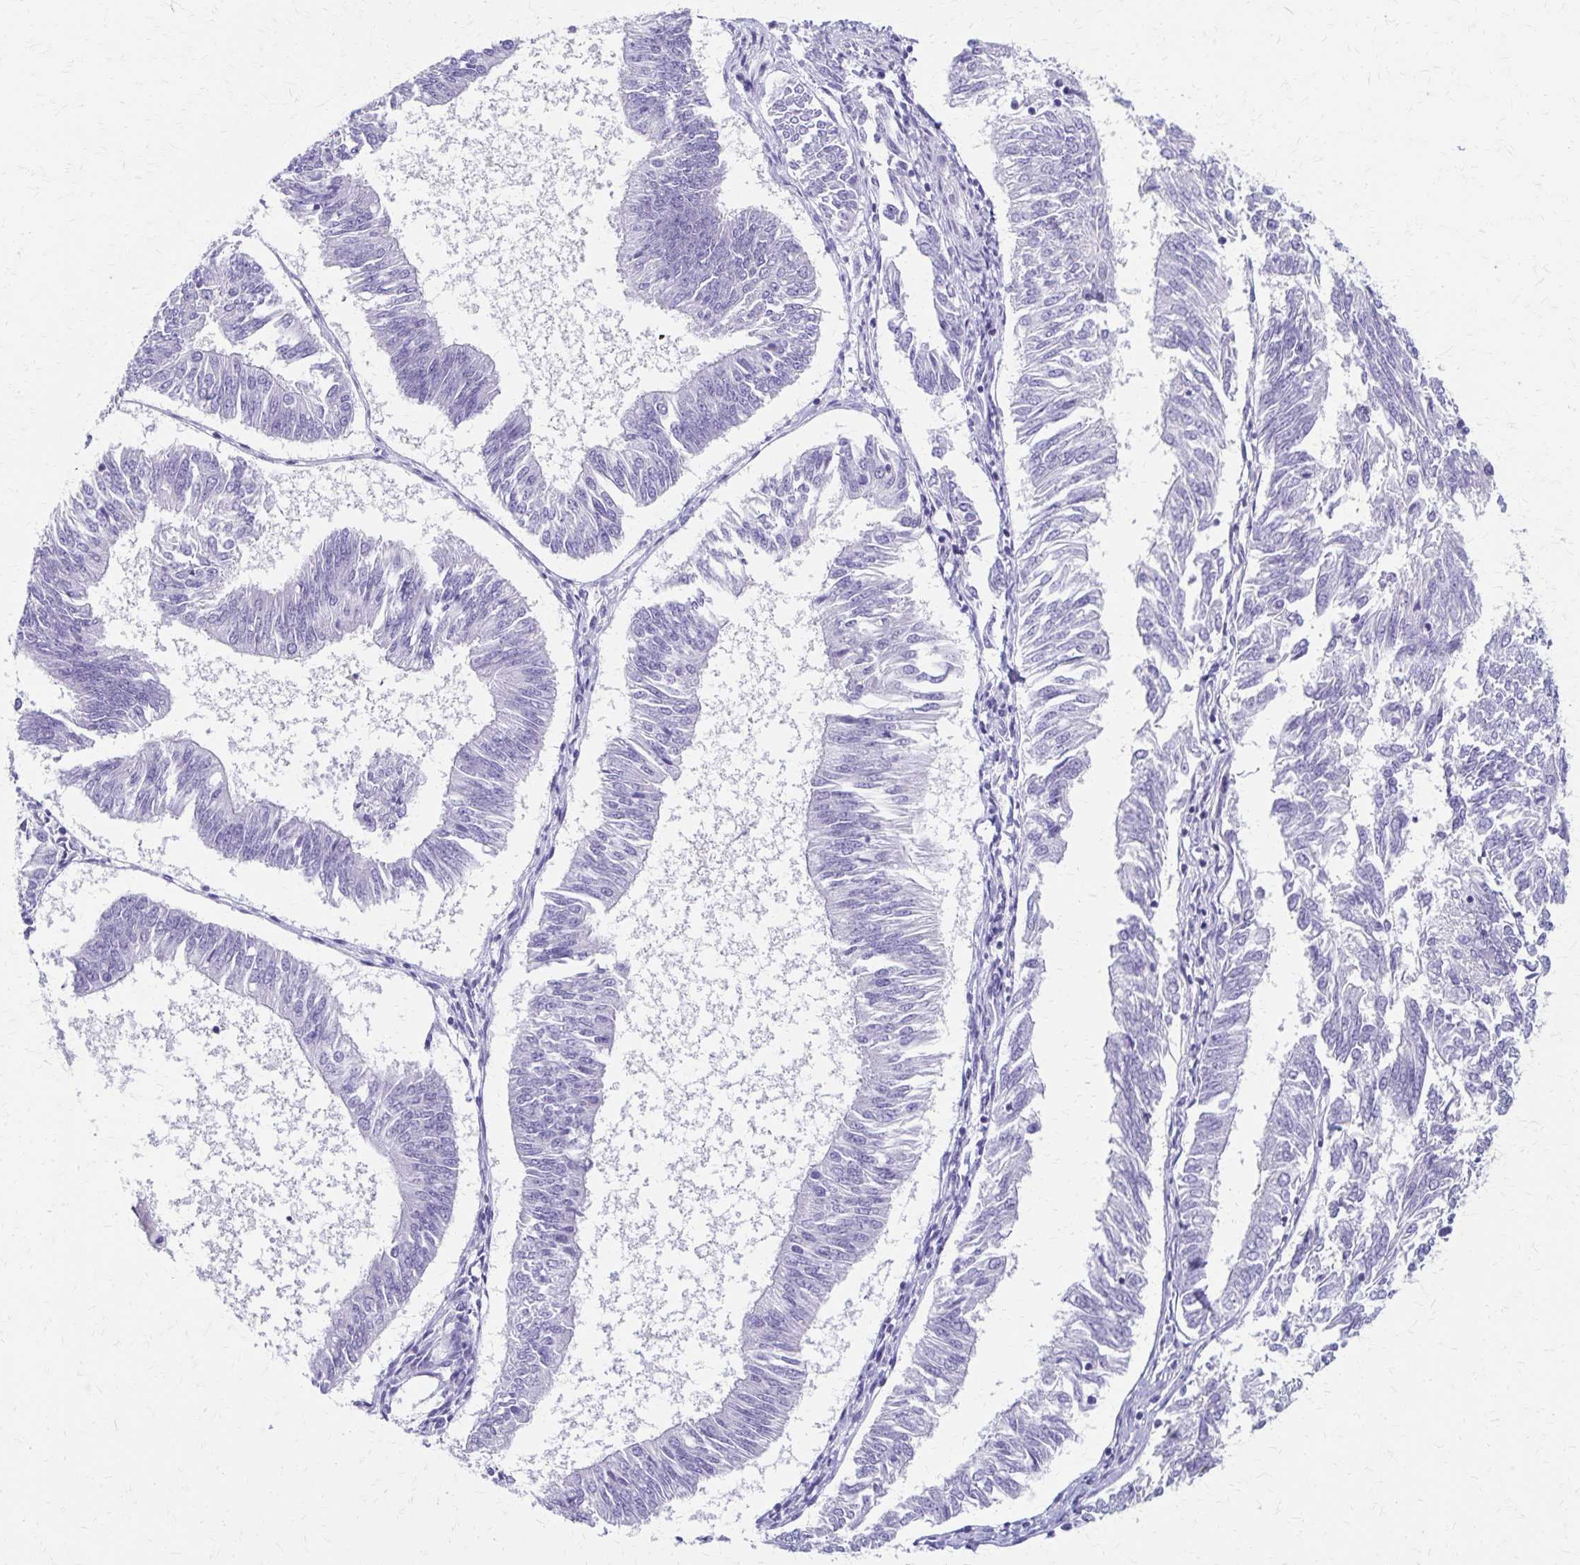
{"staining": {"intensity": "negative", "quantity": "none", "location": "none"}, "tissue": "endometrial cancer", "cell_type": "Tumor cells", "image_type": "cancer", "snomed": [{"axis": "morphology", "description": "Adenocarcinoma, NOS"}, {"axis": "topography", "description": "Endometrium"}], "caption": "Adenocarcinoma (endometrial) was stained to show a protein in brown. There is no significant positivity in tumor cells.", "gene": "ZSCAN5B", "patient": {"sex": "female", "age": 58}}